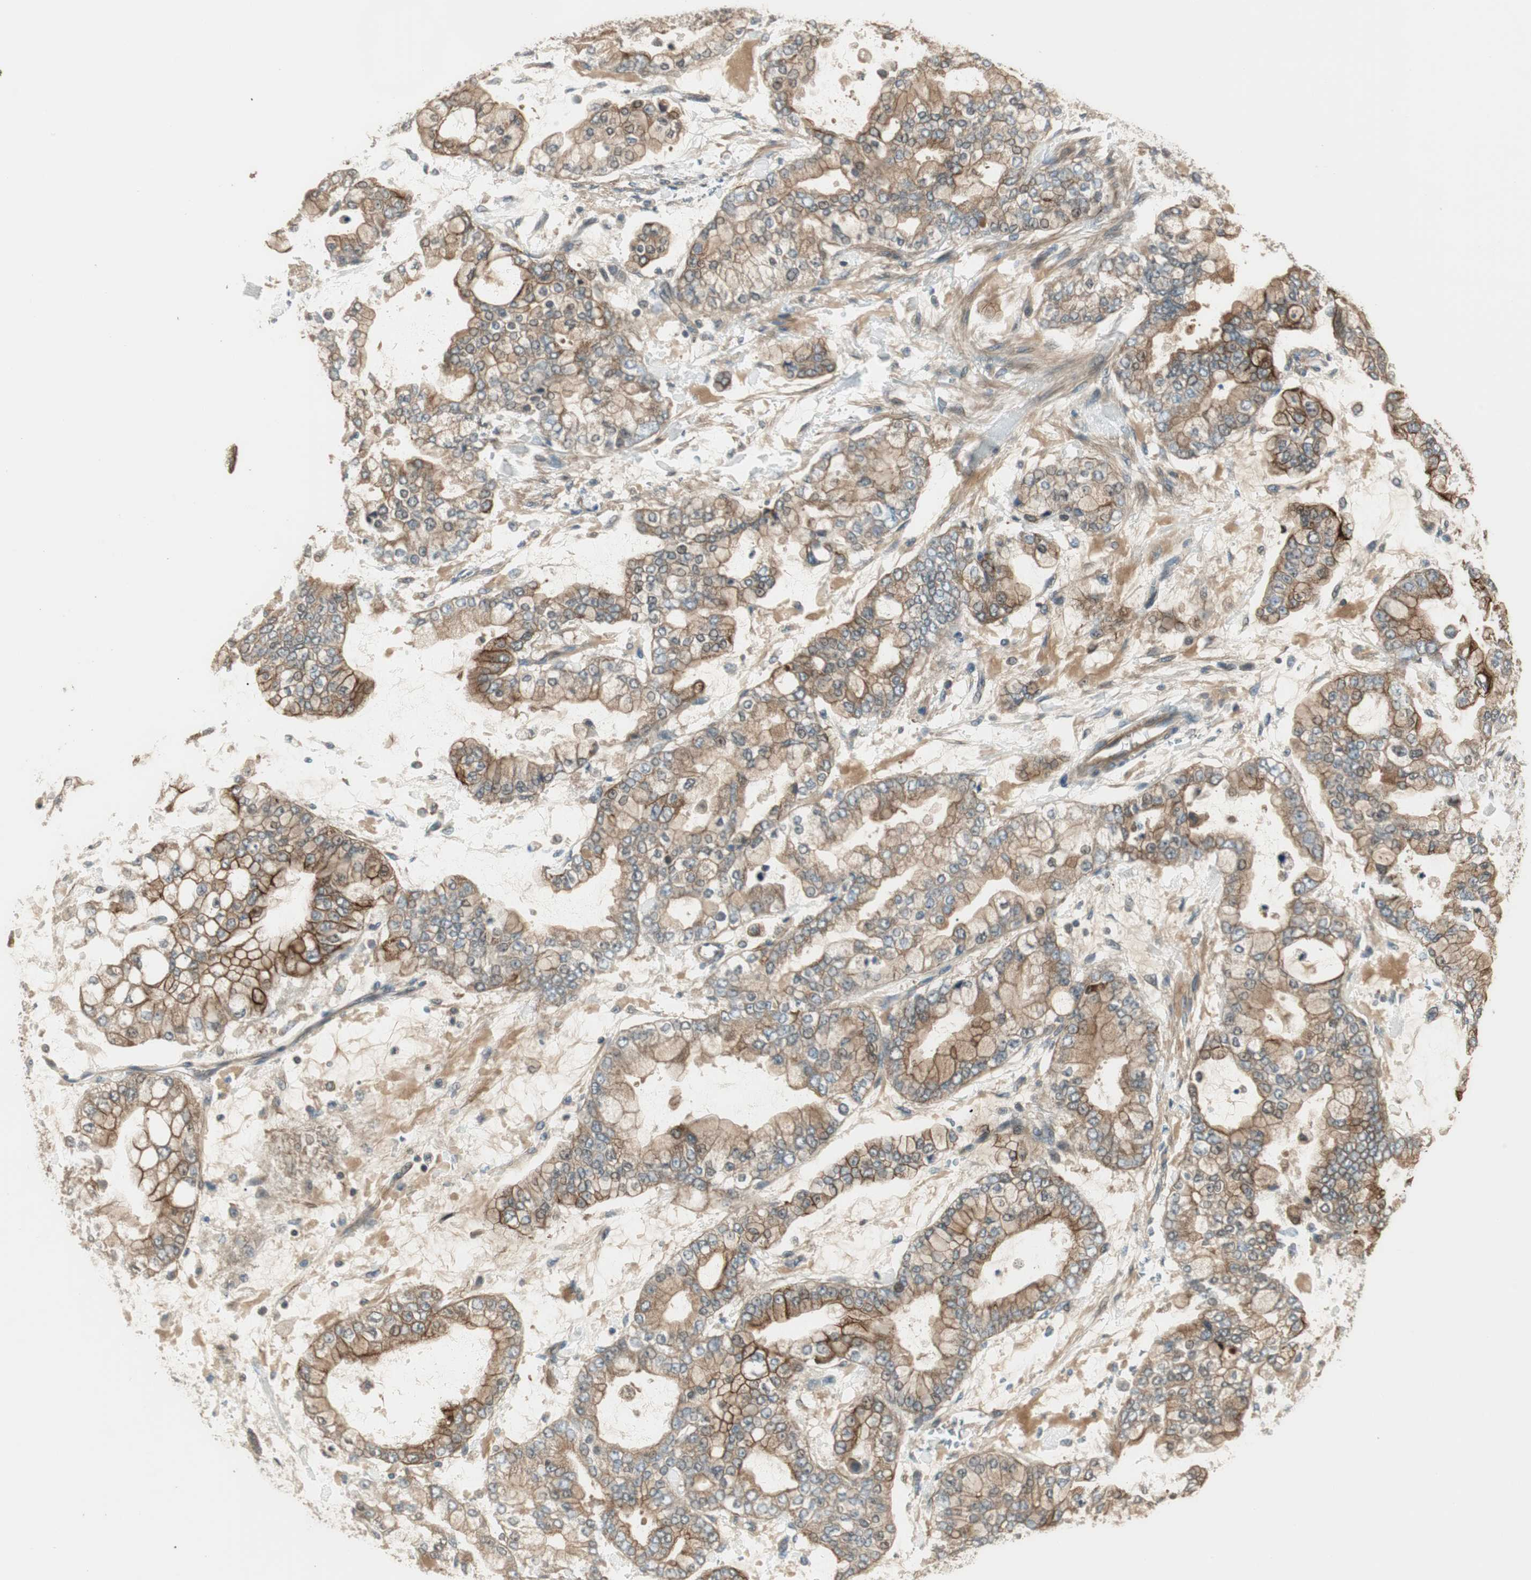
{"staining": {"intensity": "moderate", "quantity": ">75%", "location": "cytoplasmic/membranous"}, "tissue": "stomach cancer", "cell_type": "Tumor cells", "image_type": "cancer", "snomed": [{"axis": "morphology", "description": "Normal tissue, NOS"}, {"axis": "morphology", "description": "Adenocarcinoma, NOS"}, {"axis": "topography", "description": "Stomach, upper"}, {"axis": "topography", "description": "Stomach"}], "caption": "The histopathology image displays a brown stain indicating the presence of a protein in the cytoplasmic/membranous of tumor cells in stomach cancer (adenocarcinoma).", "gene": "PFDN5", "patient": {"sex": "male", "age": 76}}